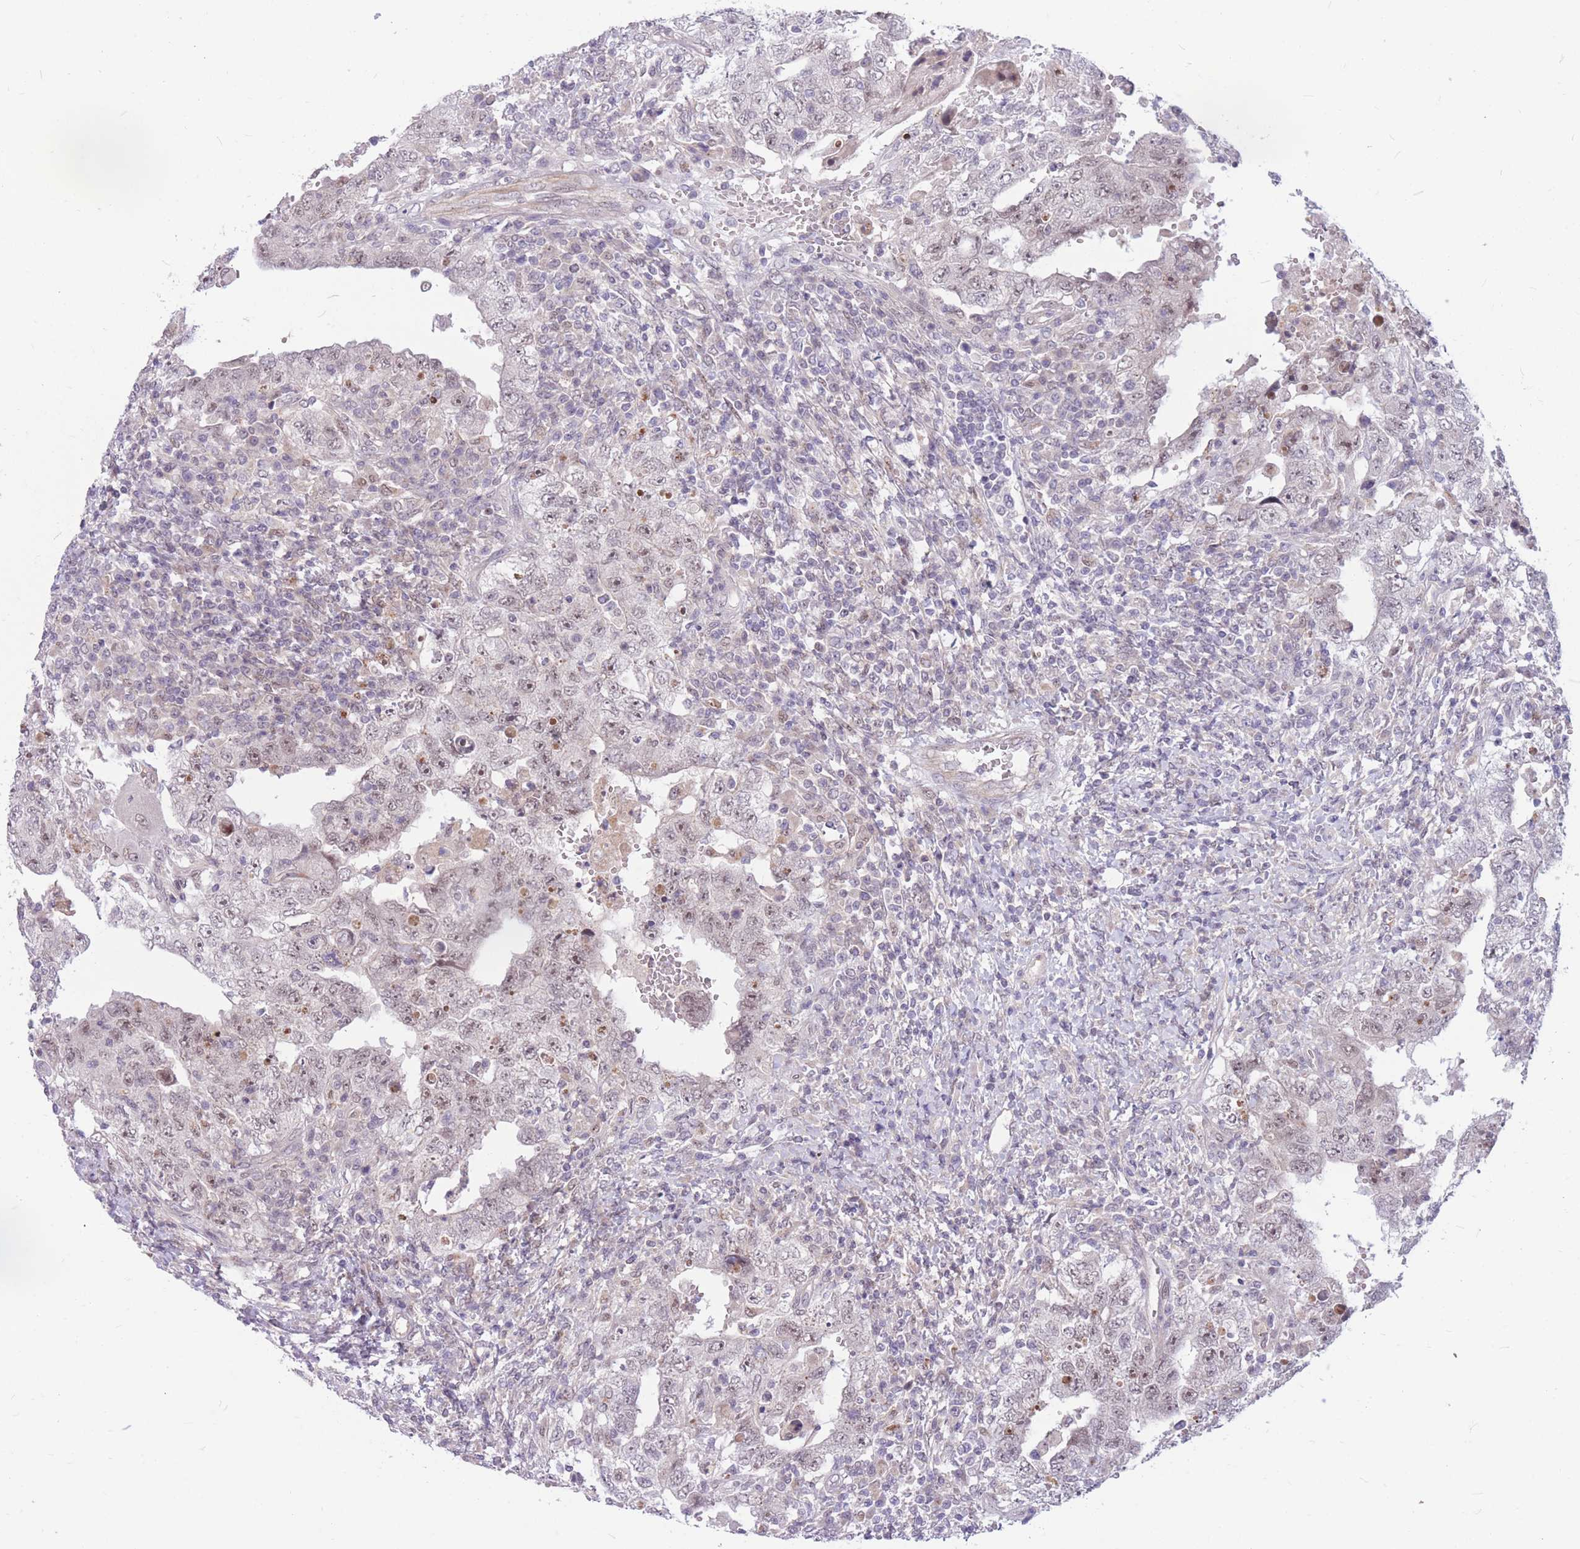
{"staining": {"intensity": "weak", "quantity": "25%-75%", "location": "nuclear"}, "tissue": "testis cancer", "cell_type": "Tumor cells", "image_type": "cancer", "snomed": [{"axis": "morphology", "description": "Carcinoma, Embryonal, NOS"}, {"axis": "topography", "description": "Testis"}], "caption": "A micrograph of embryonal carcinoma (testis) stained for a protein reveals weak nuclear brown staining in tumor cells.", "gene": "ERCC2", "patient": {"sex": "male", "age": 26}}